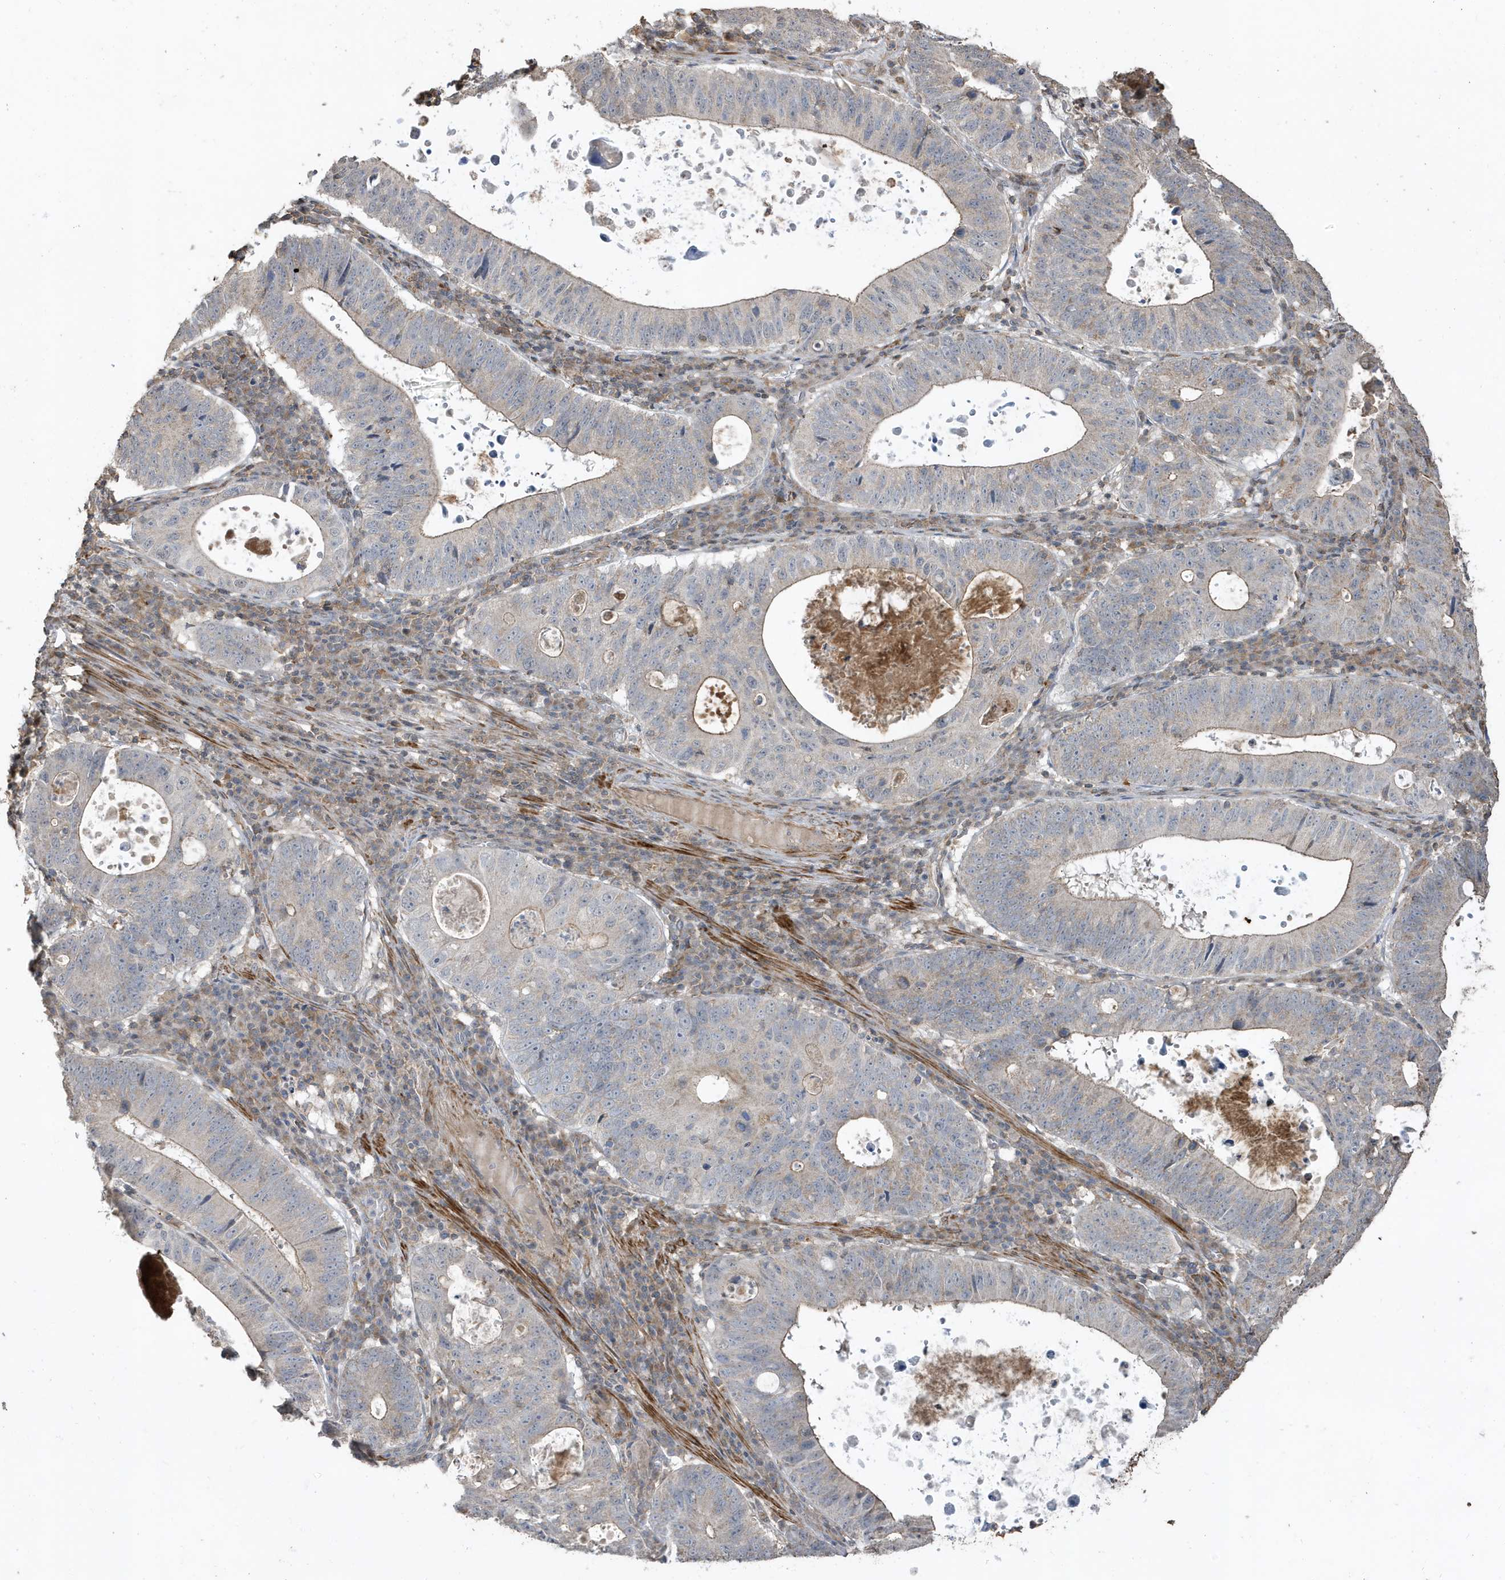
{"staining": {"intensity": "weak", "quantity": "<25%", "location": "cytoplasmic/membranous"}, "tissue": "stomach cancer", "cell_type": "Tumor cells", "image_type": "cancer", "snomed": [{"axis": "morphology", "description": "Adenocarcinoma, NOS"}, {"axis": "topography", "description": "Stomach"}], "caption": "There is no significant staining in tumor cells of adenocarcinoma (stomach).", "gene": "PRRT3", "patient": {"sex": "male", "age": 59}}